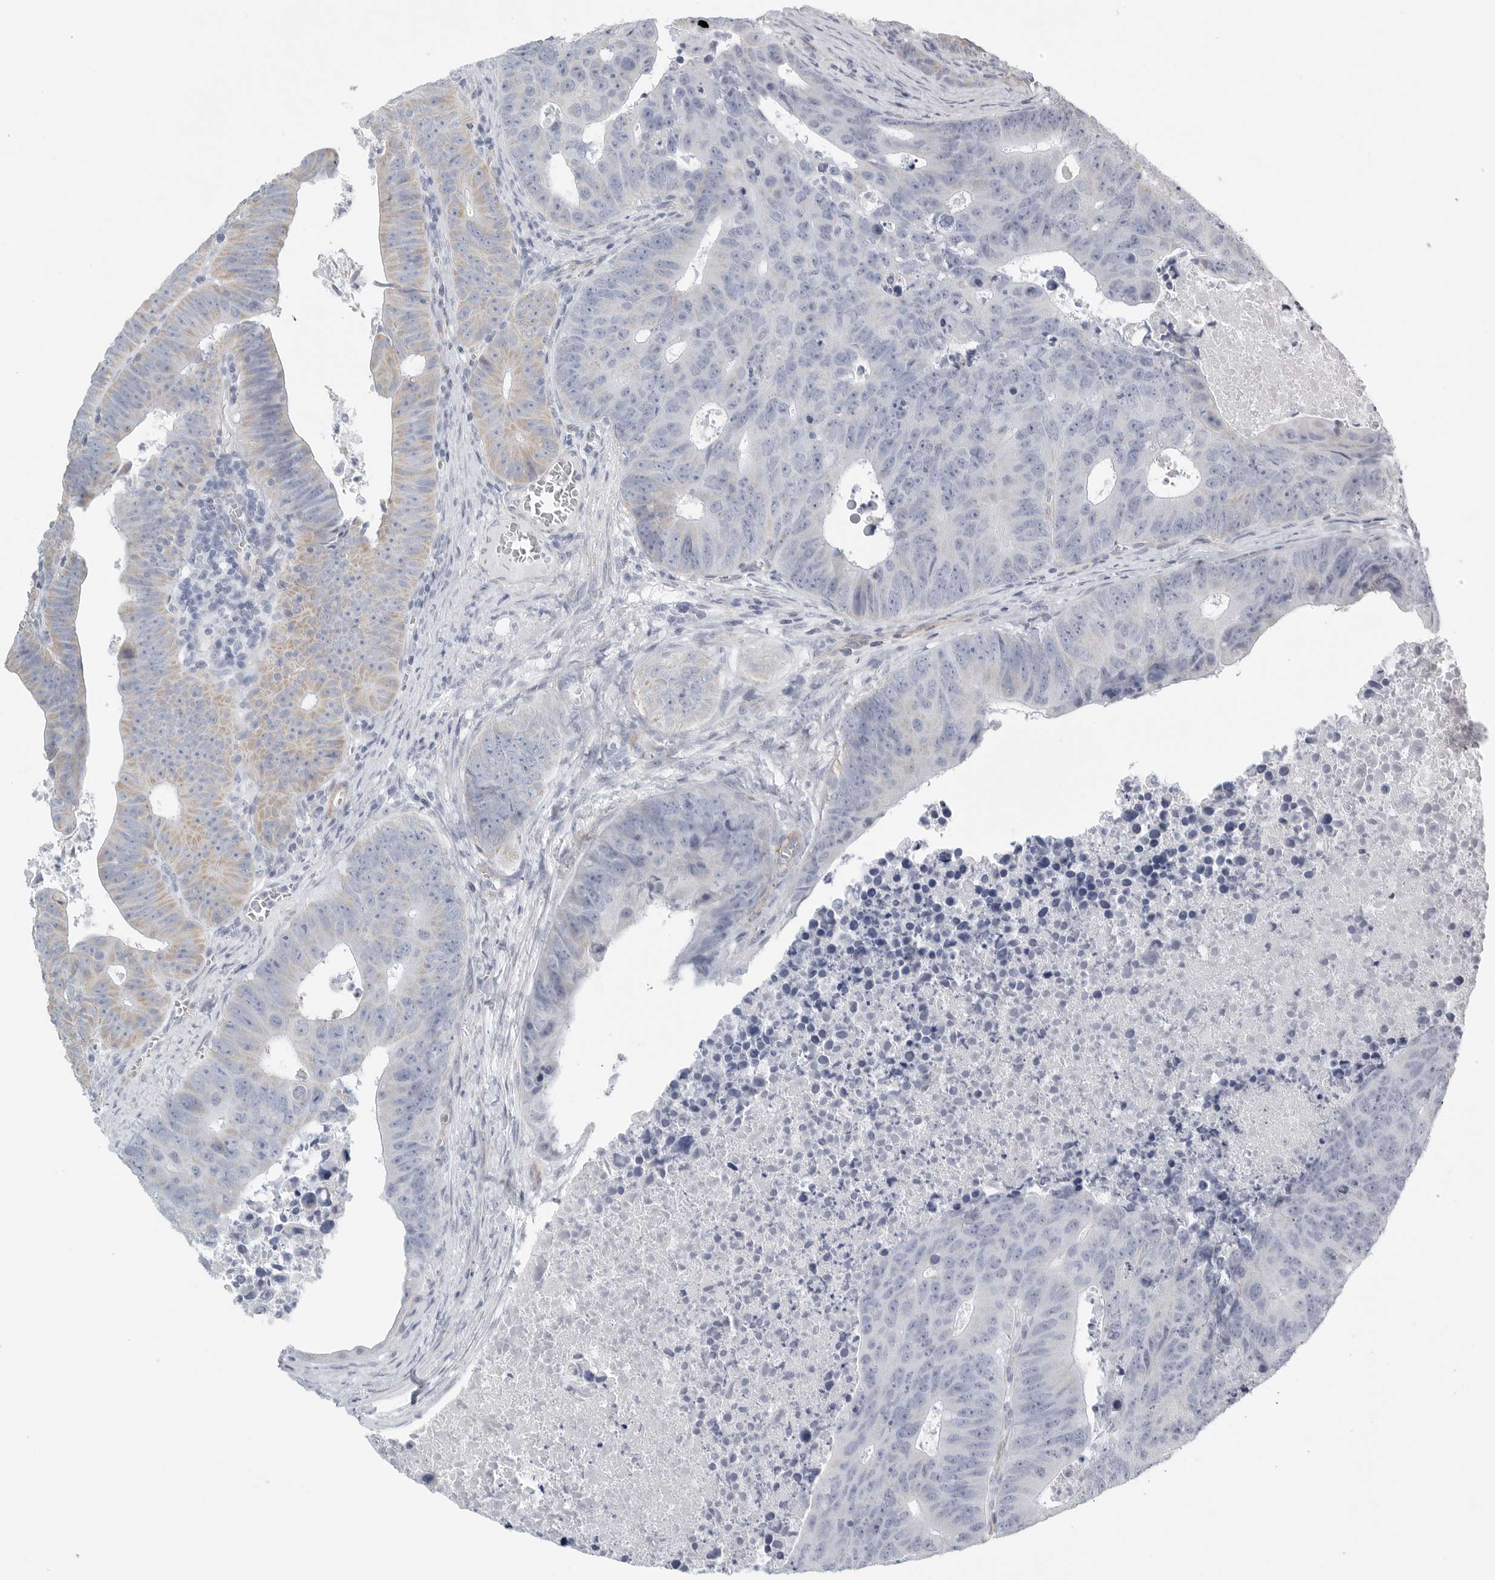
{"staining": {"intensity": "weak", "quantity": "<25%", "location": "cytoplasmic/membranous"}, "tissue": "colorectal cancer", "cell_type": "Tumor cells", "image_type": "cancer", "snomed": [{"axis": "morphology", "description": "Adenocarcinoma, NOS"}, {"axis": "topography", "description": "Colon"}], "caption": "Colorectal cancer was stained to show a protein in brown. There is no significant staining in tumor cells.", "gene": "TNR", "patient": {"sex": "male", "age": 87}}